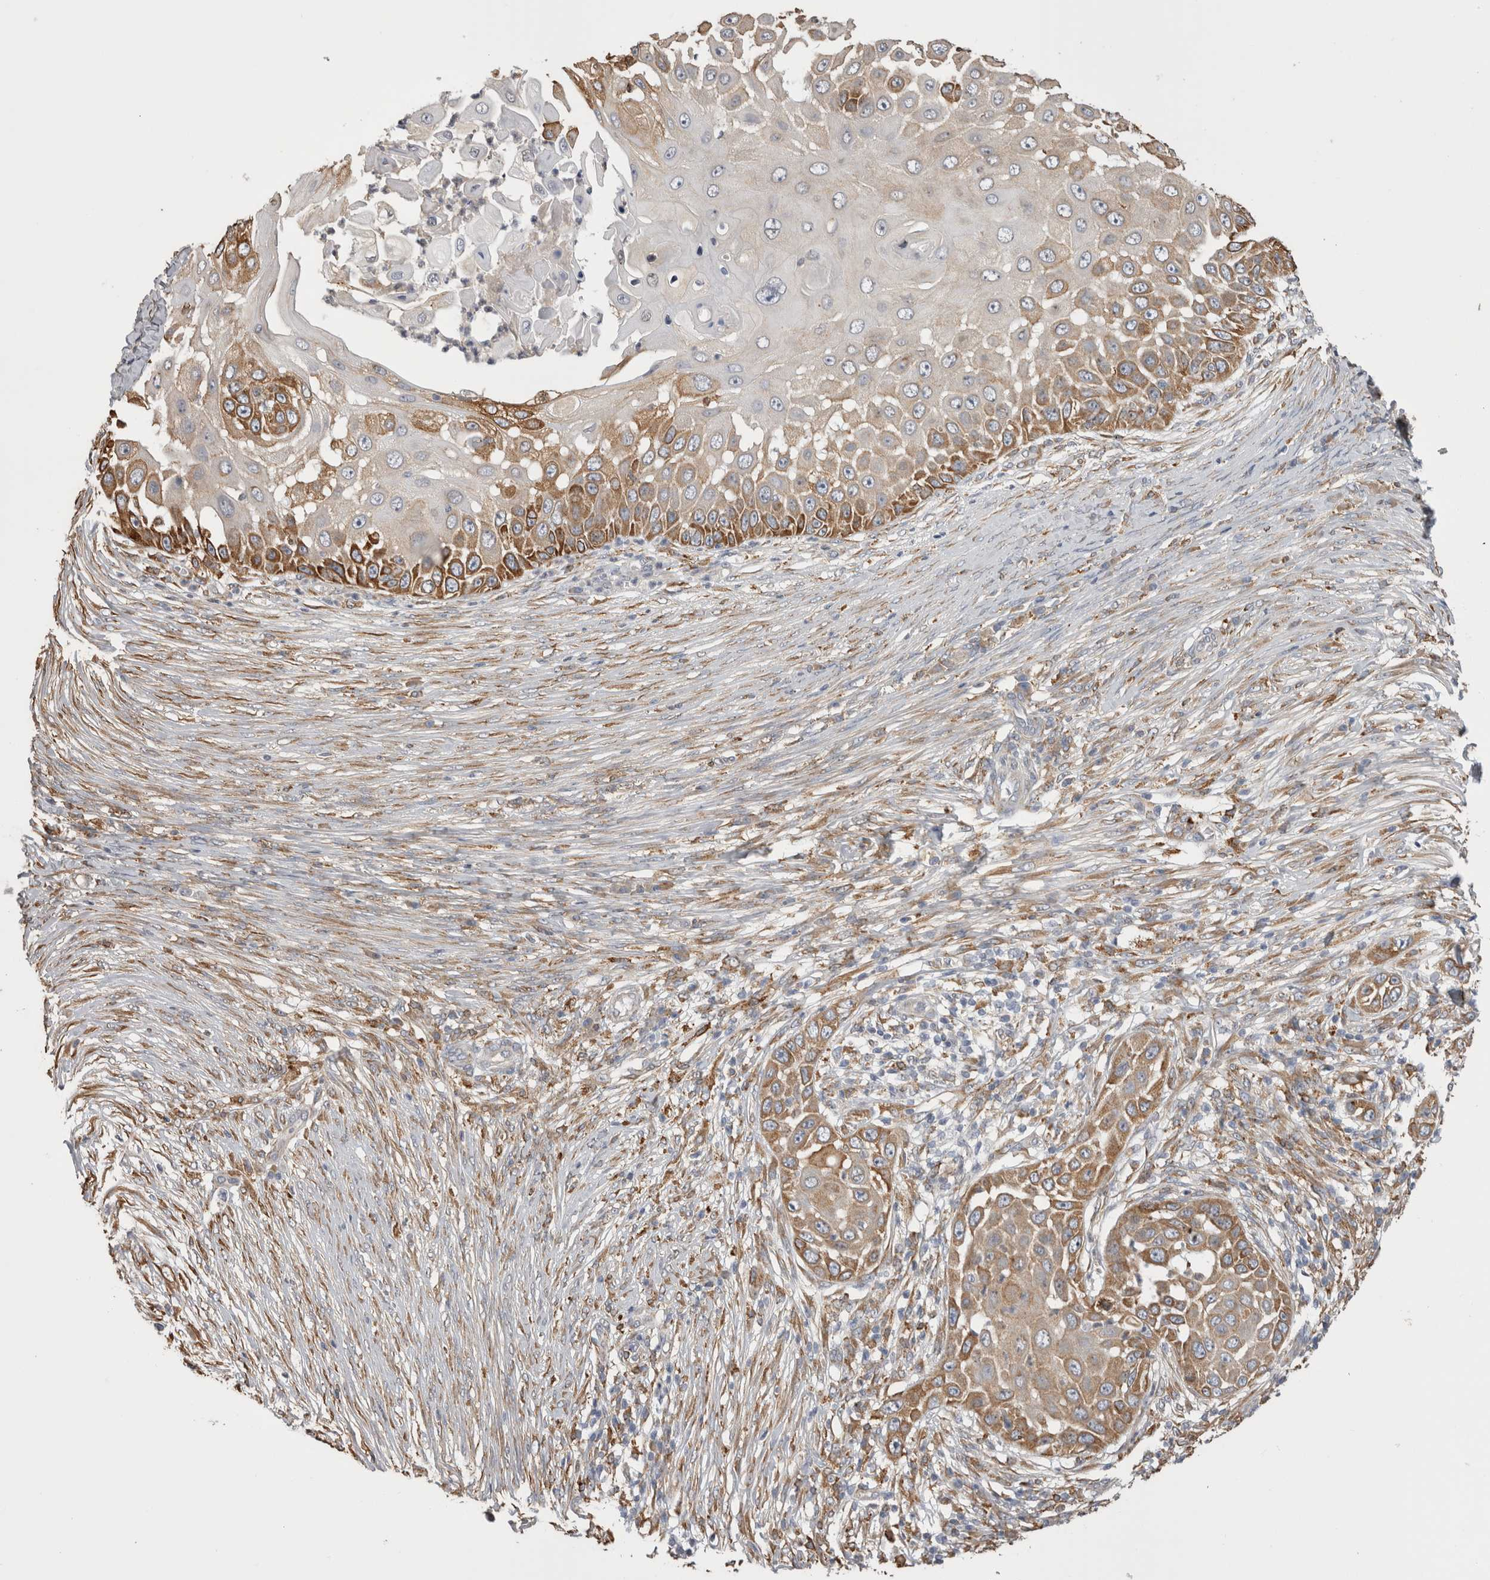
{"staining": {"intensity": "moderate", "quantity": ">75%", "location": "cytoplasmic/membranous"}, "tissue": "skin cancer", "cell_type": "Tumor cells", "image_type": "cancer", "snomed": [{"axis": "morphology", "description": "Squamous cell carcinoma, NOS"}, {"axis": "topography", "description": "Skin"}], "caption": "About >75% of tumor cells in squamous cell carcinoma (skin) demonstrate moderate cytoplasmic/membranous protein expression as visualized by brown immunohistochemical staining.", "gene": "LRPAP1", "patient": {"sex": "female", "age": 44}}